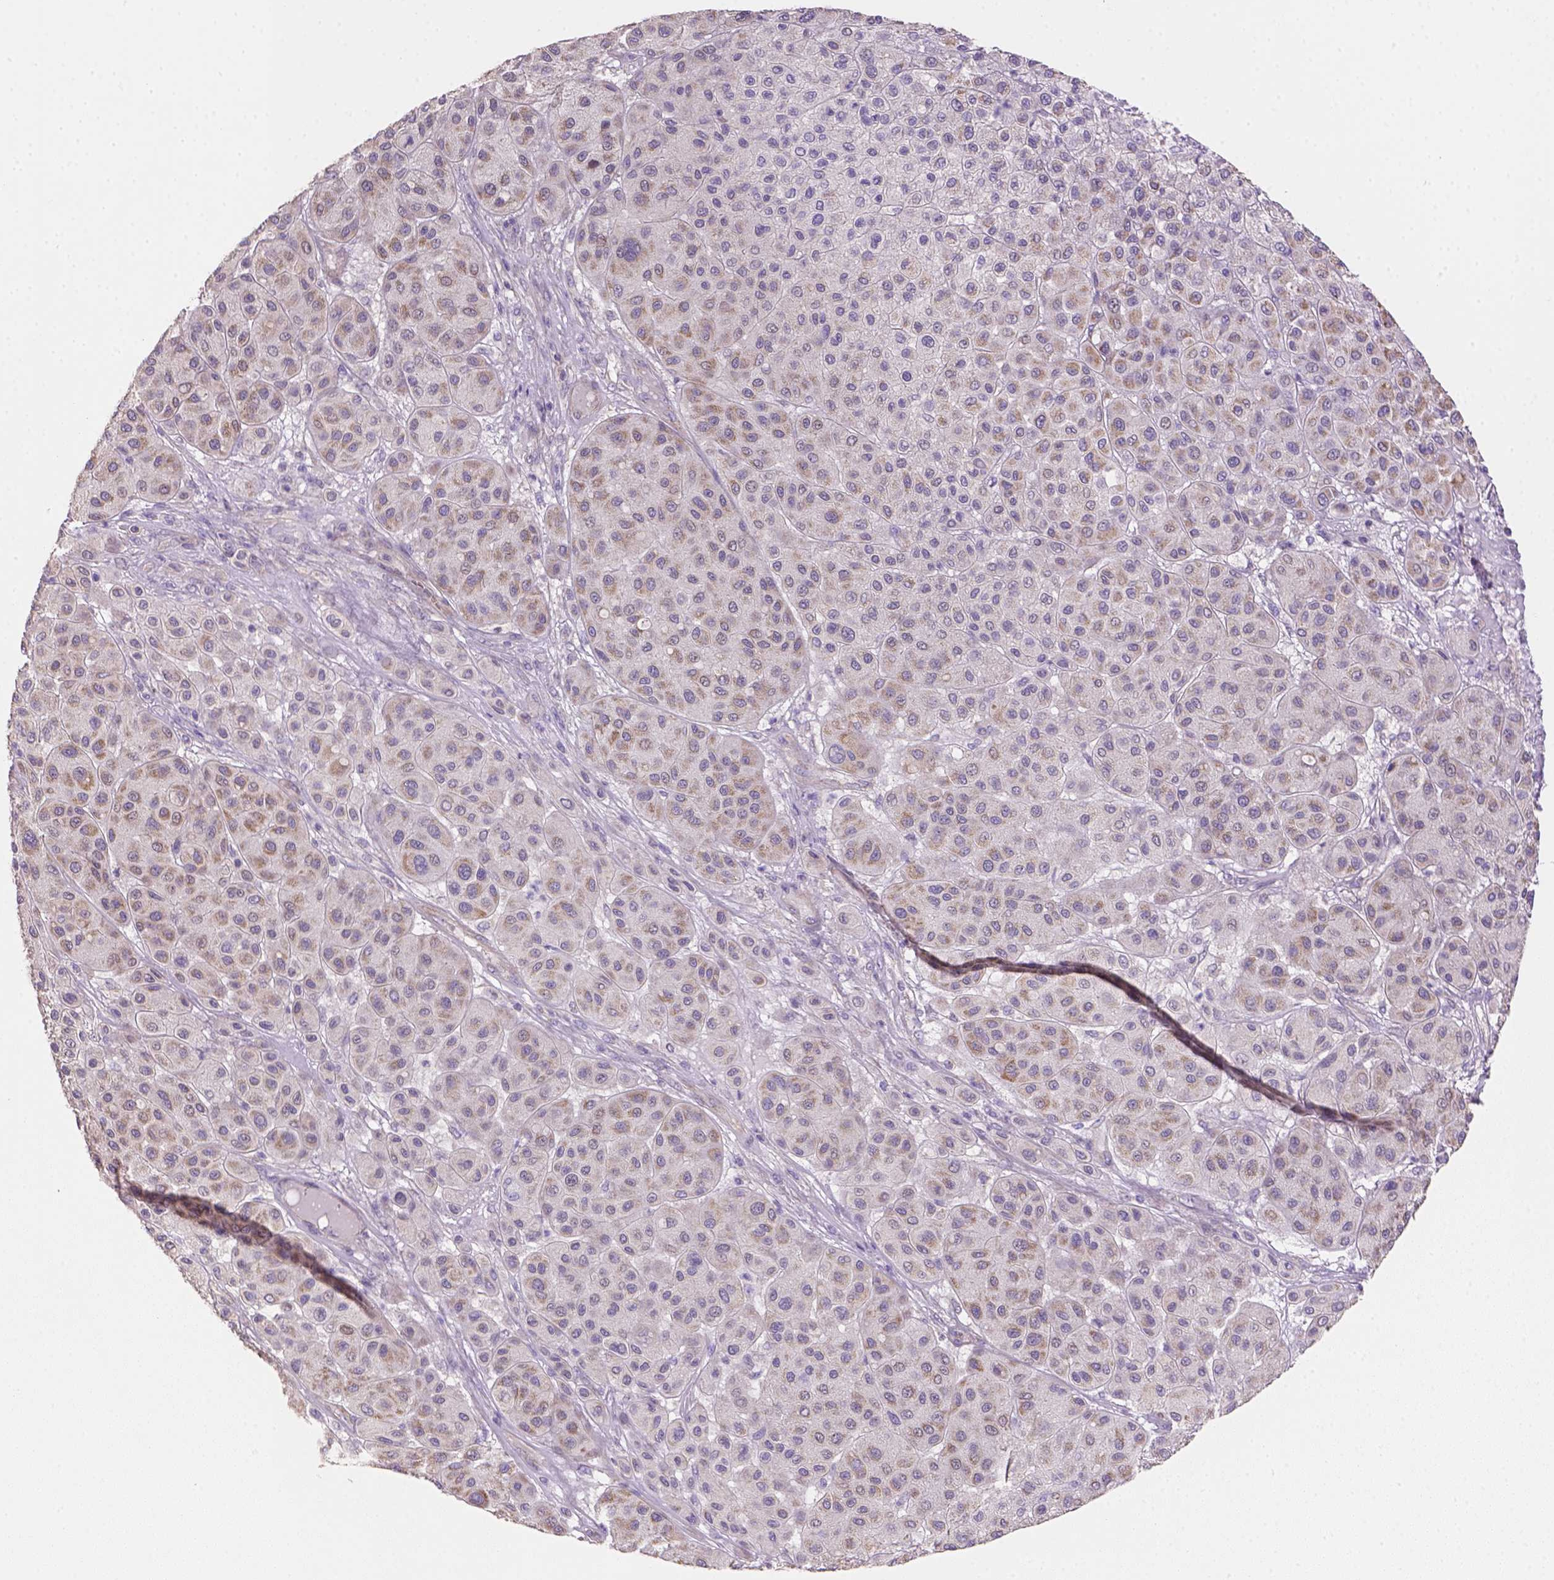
{"staining": {"intensity": "negative", "quantity": "none", "location": "none"}, "tissue": "melanoma", "cell_type": "Tumor cells", "image_type": "cancer", "snomed": [{"axis": "morphology", "description": "Malignant melanoma, Metastatic site"}, {"axis": "topography", "description": "Smooth muscle"}], "caption": "High power microscopy histopathology image of an immunohistochemistry (IHC) micrograph of melanoma, revealing no significant staining in tumor cells. The staining was performed using DAB (3,3'-diaminobenzidine) to visualize the protein expression in brown, while the nuclei were stained in blue with hematoxylin (Magnification: 20x).", "gene": "HTRA1", "patient": {"sex": "male", "age": 41}}